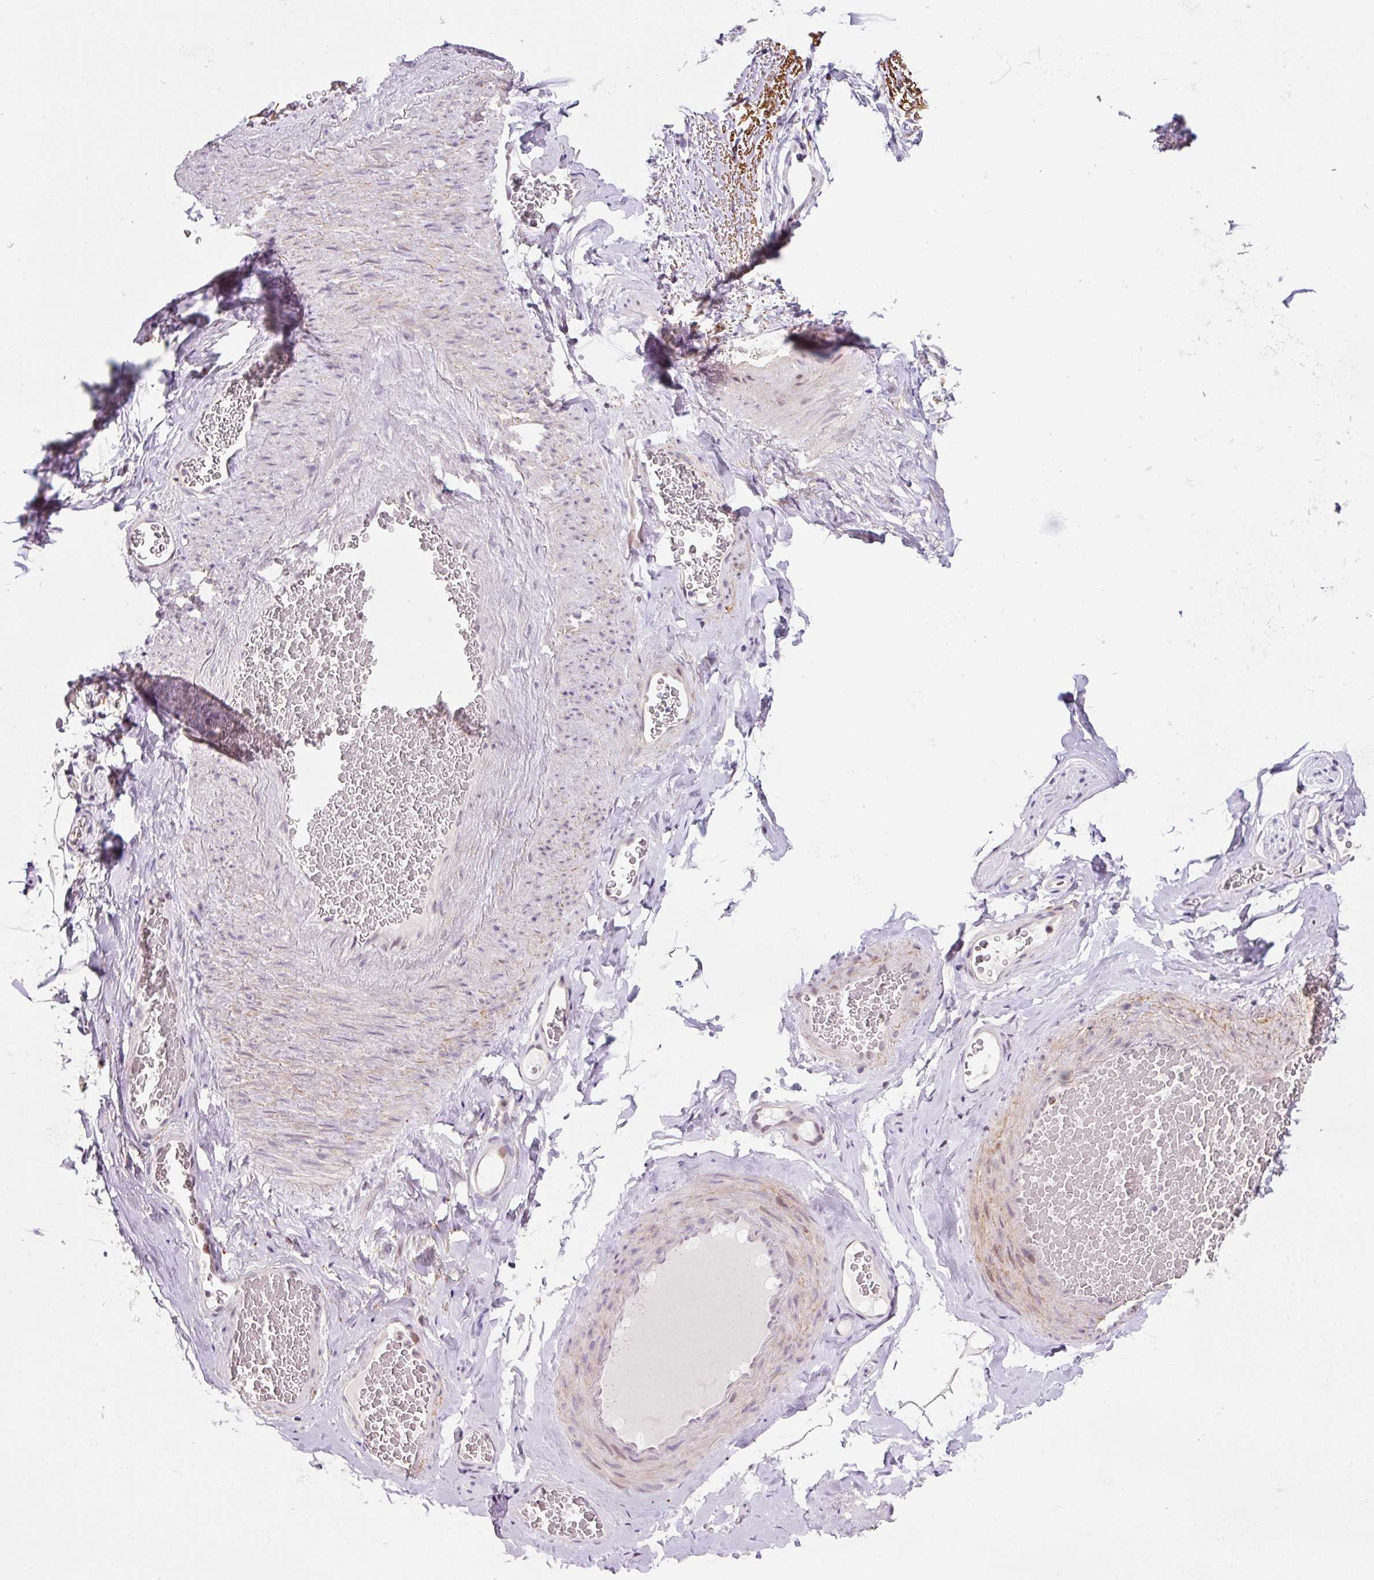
{"staining": {"intensity": "negative", "quantity": "none", "location": "none"}, "tissue": "adipose tissue", "cell_type": "Adipocytes", "image_type": "normal", "snomed": [{"axis": "morphology", "description": "Normal tissue, NOS"}, {"axis": "topography", "description": "Vascular tissue"}, {"axis": "topography", "description": "Peripheral nerve tissue"}], "caption": "This image is of normal adipose tissue stained with IHC to label a protein in brown with the nuclei are counter-stained blue. There is no expression in adipocytes. Brightfield microscopy of immunohistochemistry (IHC) stained with DAB (3,3'-diaminobenzidine) (brown) and hematoxylin (blue), captured at high magnification.", "gene": "CCNL2", "patient": {"sex": "male", "age": 41}}